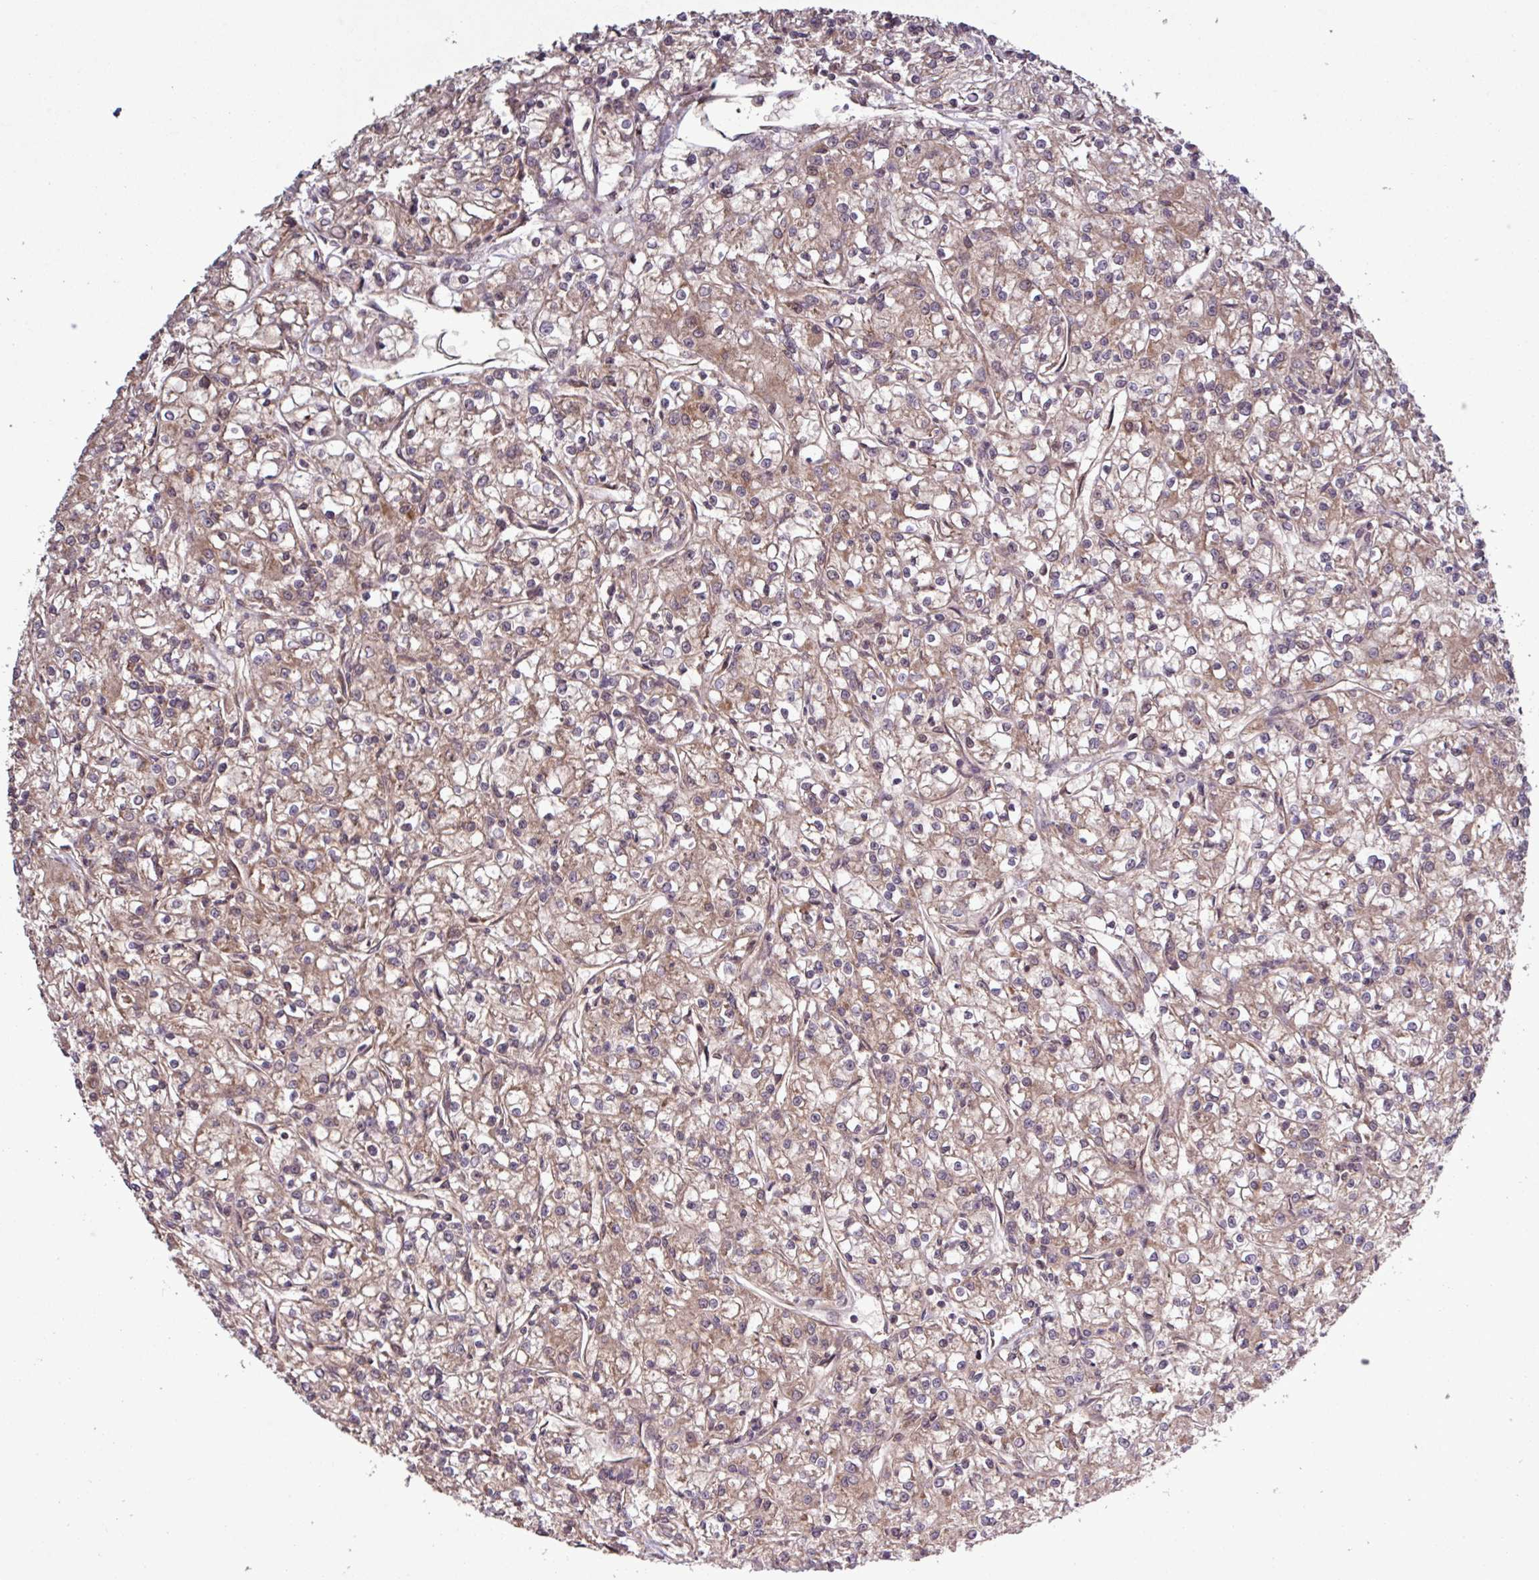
{"staining": {"intensity": "moderate", "quantity": ">75%", "location": "cytoplasmic/membranous"}, "tissue": "renal cancer", "cell_type": "Tumor cells", "image_type": "cancer", "snomed": [{"axis": "morphology", "description": "Adenocarcinoma, NOS"}, {"axis": "topography", "description": "Kidney"}], "caption": "Moderate cytoplasmic/membranous protein expression is identified in about >75% of tumor cells in renal cancer (adenocarcinoma).", "gene": "TRABD2A", "patient": {"sex": "female", "age": 59}}